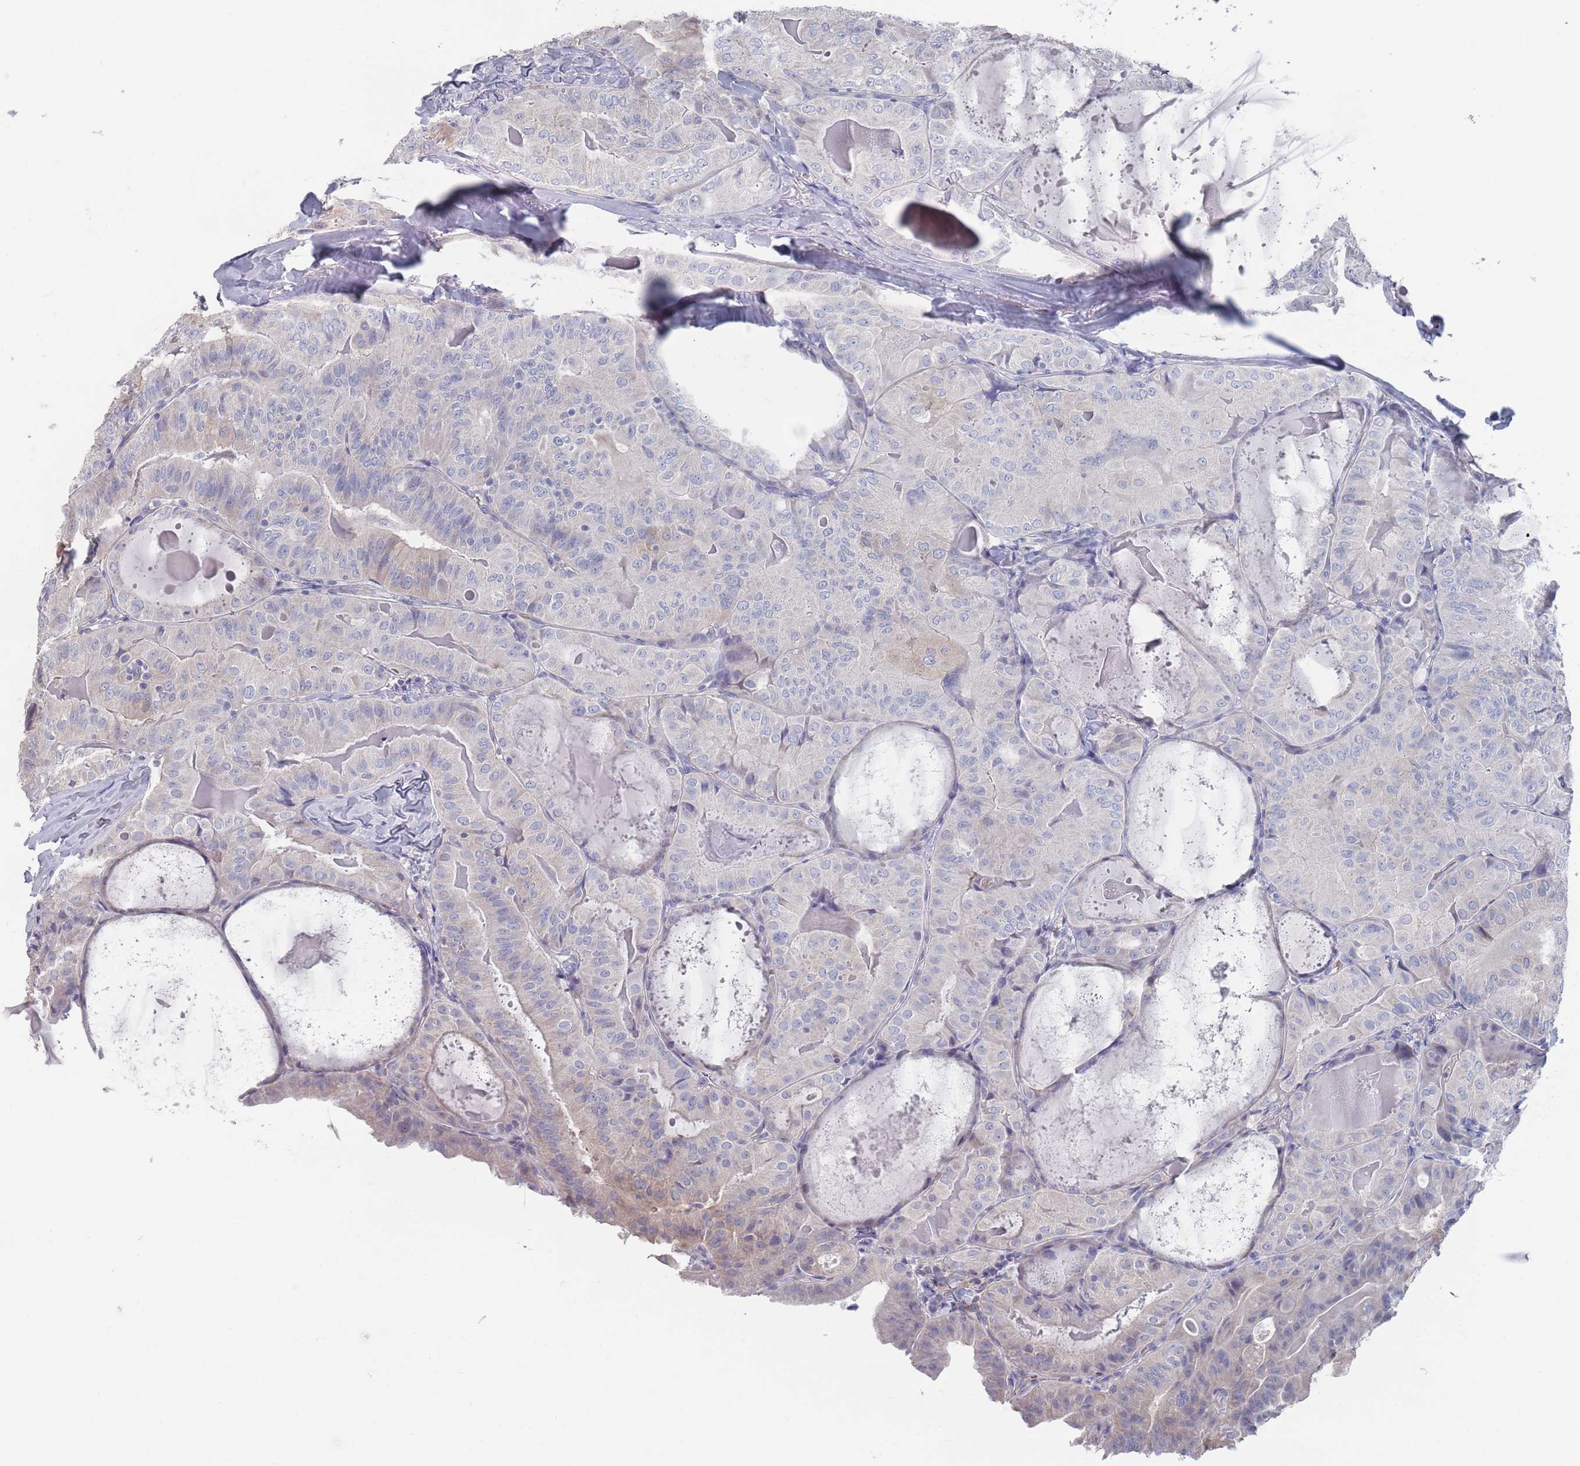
{"staining": {"intensity": "negative", "quantity": "none", "location": "none"}, "tissue": "thyroid cancer", "cell_type": "Tumor cells", "image_type": "cancer", "snomed": [{"axis": "morphology", "description": "Papillary adenocarcinoma, NOS"}, {"axis": "topography", "description": "Thyroid gland"}], "caption": "This is a image of immunohistochemistry (IHC) staining of thyroid cancer, which shows no expression in tumor cells.", "gene": "TMCO3", "patient": {"sex": "female", "age": 68}}